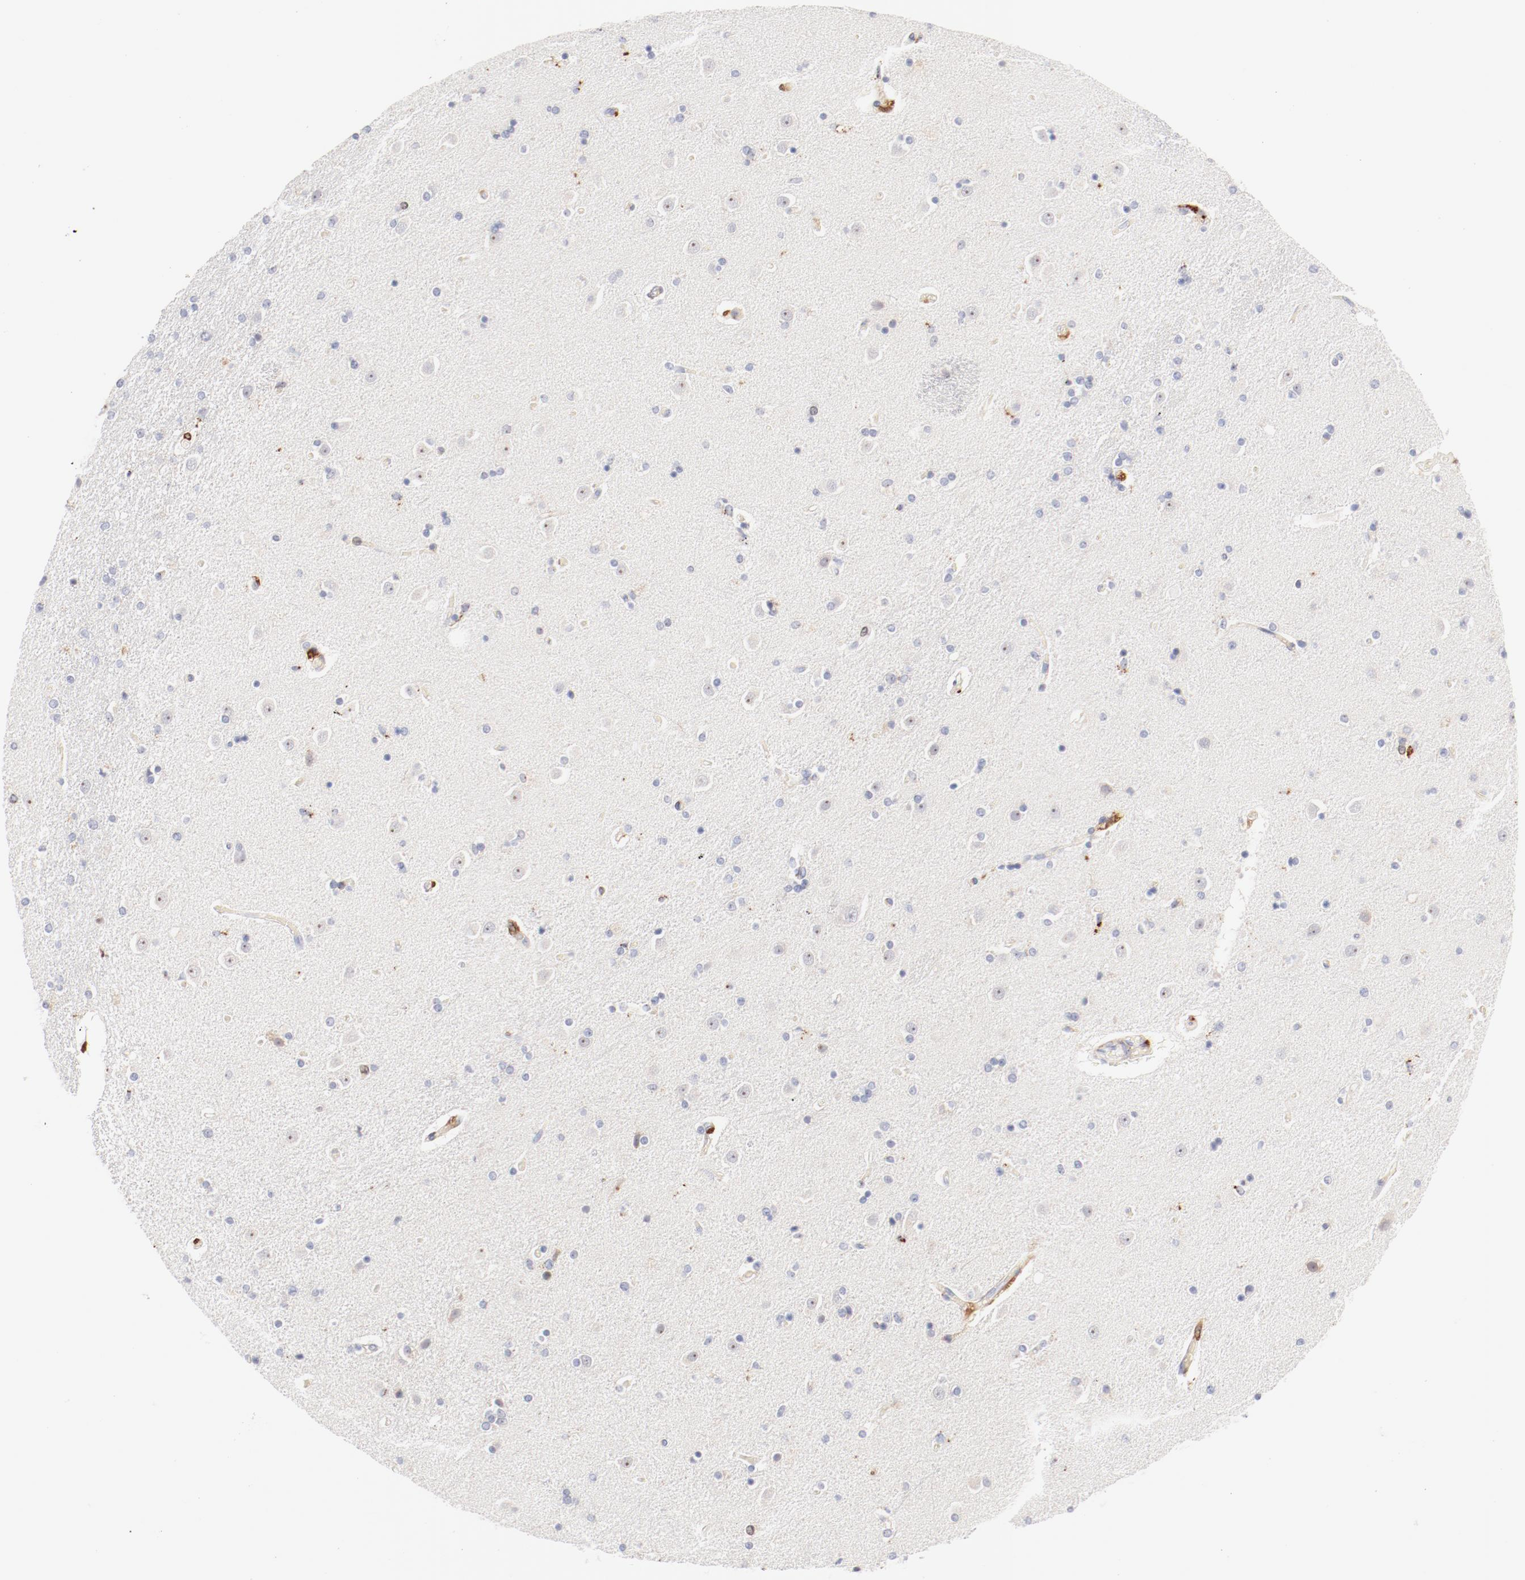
{"staining": {"intensity": "negative", "quantity": "none", "location": "none"}, "tissue": "caudate", "cell_type": "Glial cells", "image_type": "normal", "snomed": [{"axis": "morphology", "description": "Normal tissue, NOS"}, {"axis": "topography", "description": "Lateral ventricle wall"}], "caption": "High power microscopy image of an immunohistochemistry (IHC) histopathology image of benign caudate, revealing no significant staining in glial cells.", "gene": "CTSH", "patient": {"sex": "female", "age": 54}}